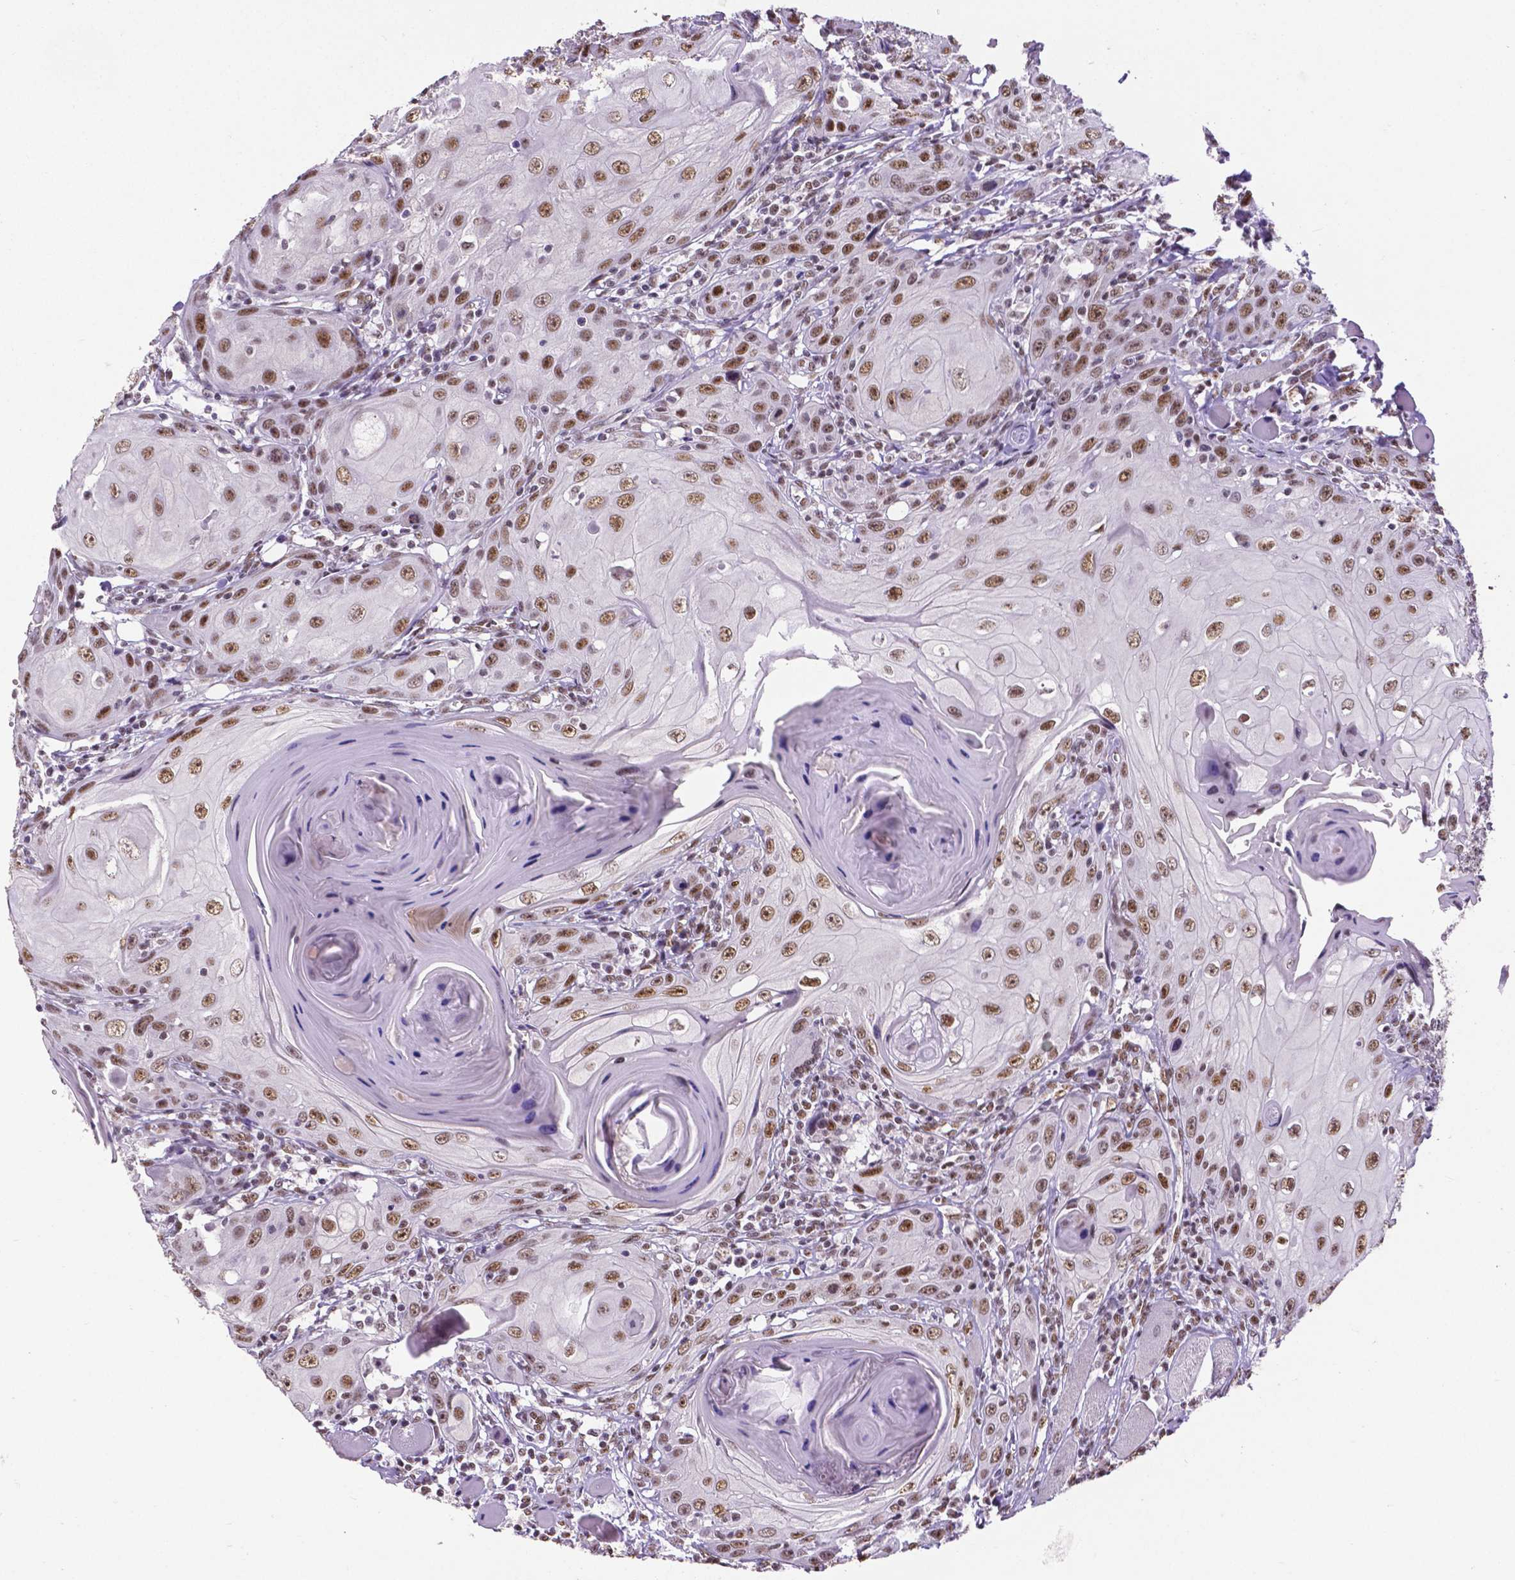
{"staining": {"intensity": "moderate", "quantity": ">75%", "location": "nuclear"}, "tissue": "head and neck cancer", "cell_type": "Tumor cells", "image_type": "cancer", "snomed": [{"axis": "morphology", "description": "Squamous cell carcinoma, NOS"}, {"axis": "topography", "description": "Head-Neck"}], "caption": "Moderate nuclear protein expression is appreciated in approximately >75% of tumor cells in squamous cell carcinoma (head and neck).", "gene": "ATRX", "patient": {"sex": "female", "age": 80}}